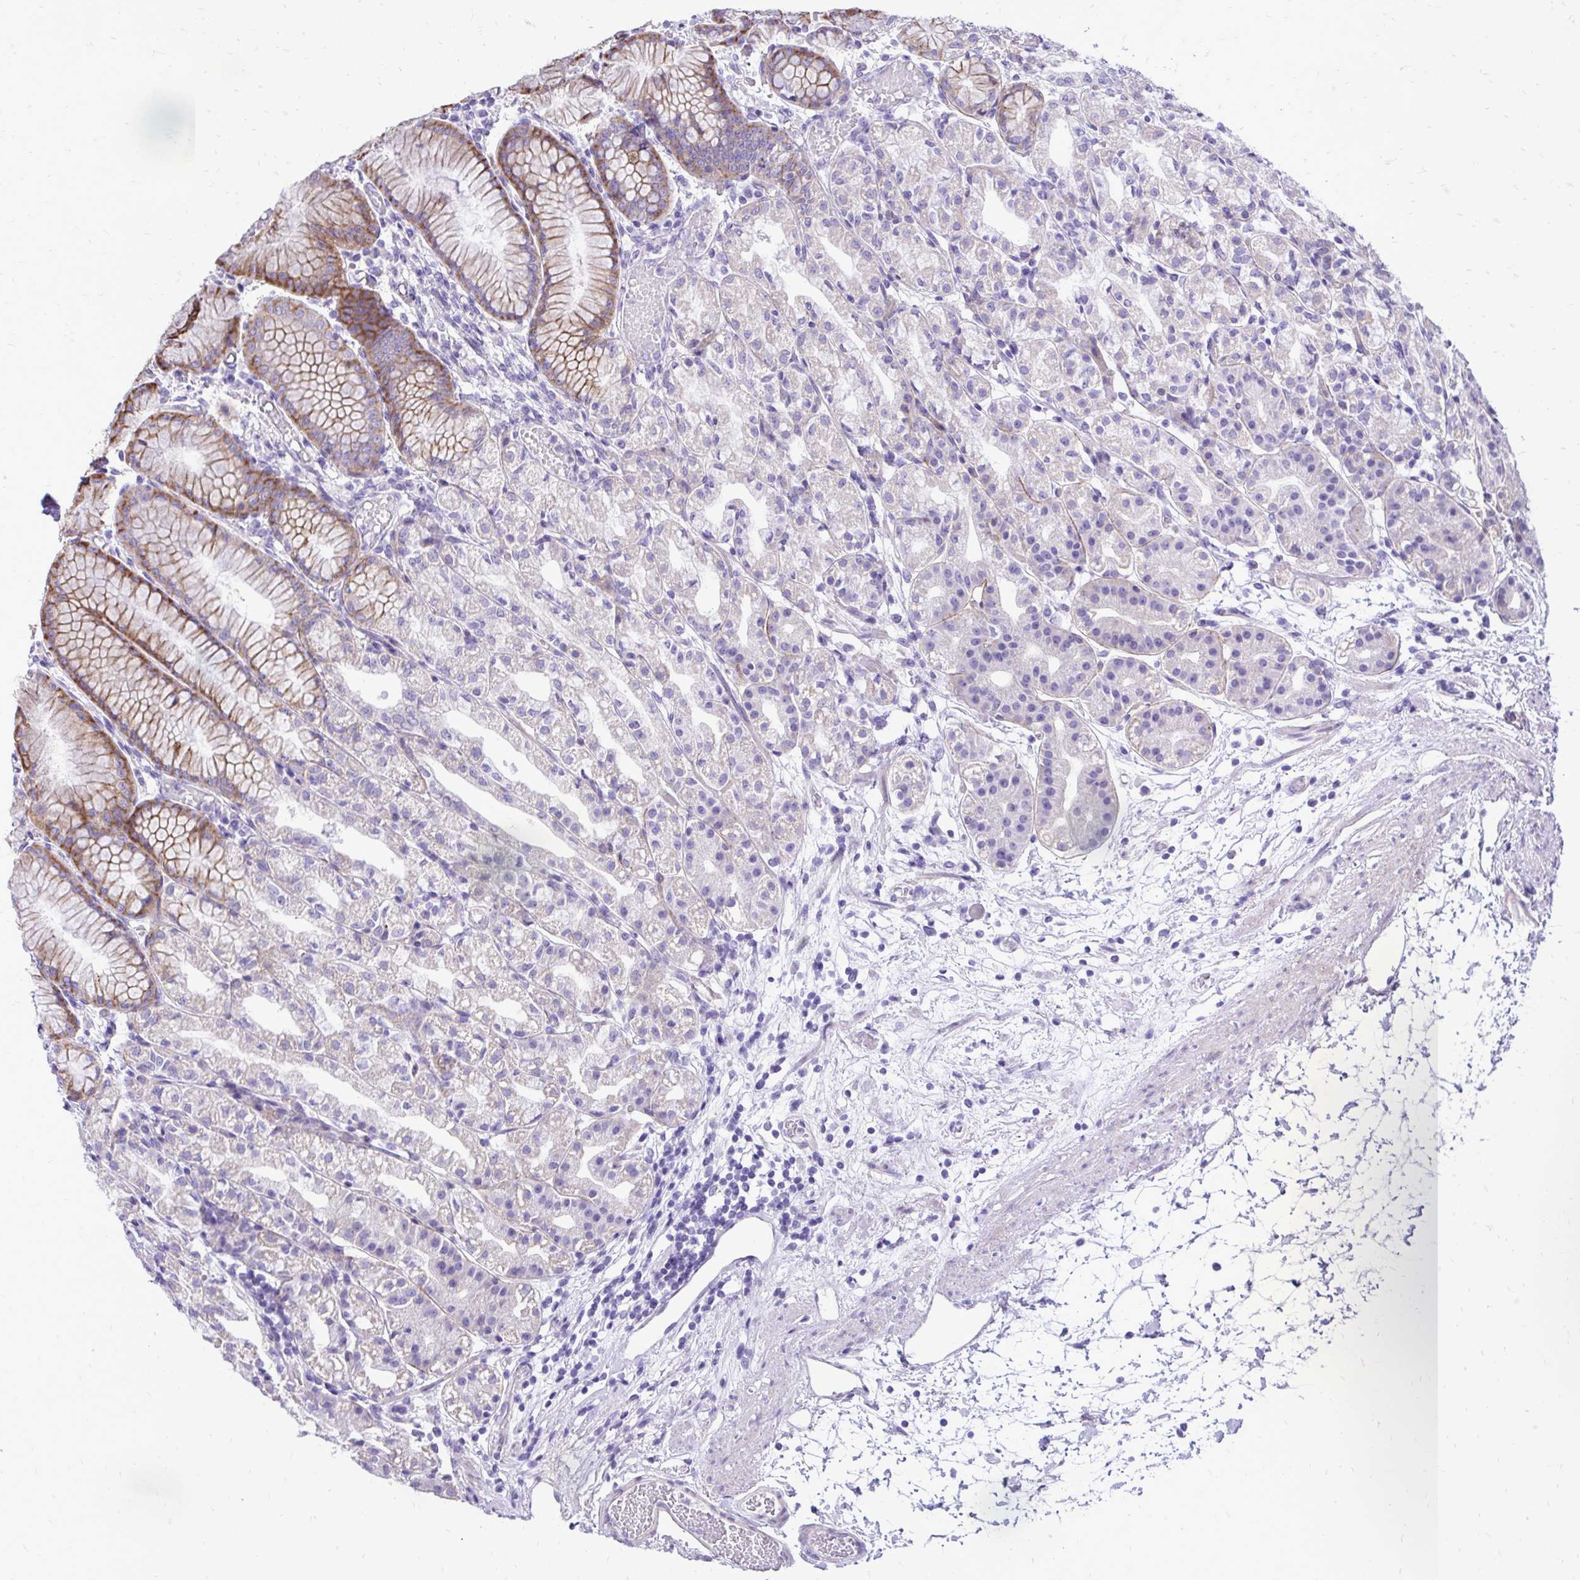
{"staining": {"intensity": "moderate", "quantity": "<25%", "location": "cytoplasmic/membranous"}, "tissue": "stomach", "cell_type": "Glandular cells", "image_type": "normal", "snomed": [{"axis": "morphology", "description": "Normal tissue, NOS"}, {"axis": "topography", "description": "Stomach"}], "caption": "Immunohistochemistry photomicrograph of unremarkable human stomach stained for a protein (brown), which displays low levels of moderate cytoplasmic/membranous staining in about <25% of glandular cells.", "gene": "PELI3", "patient": {"sex": "female", "age": 57}}